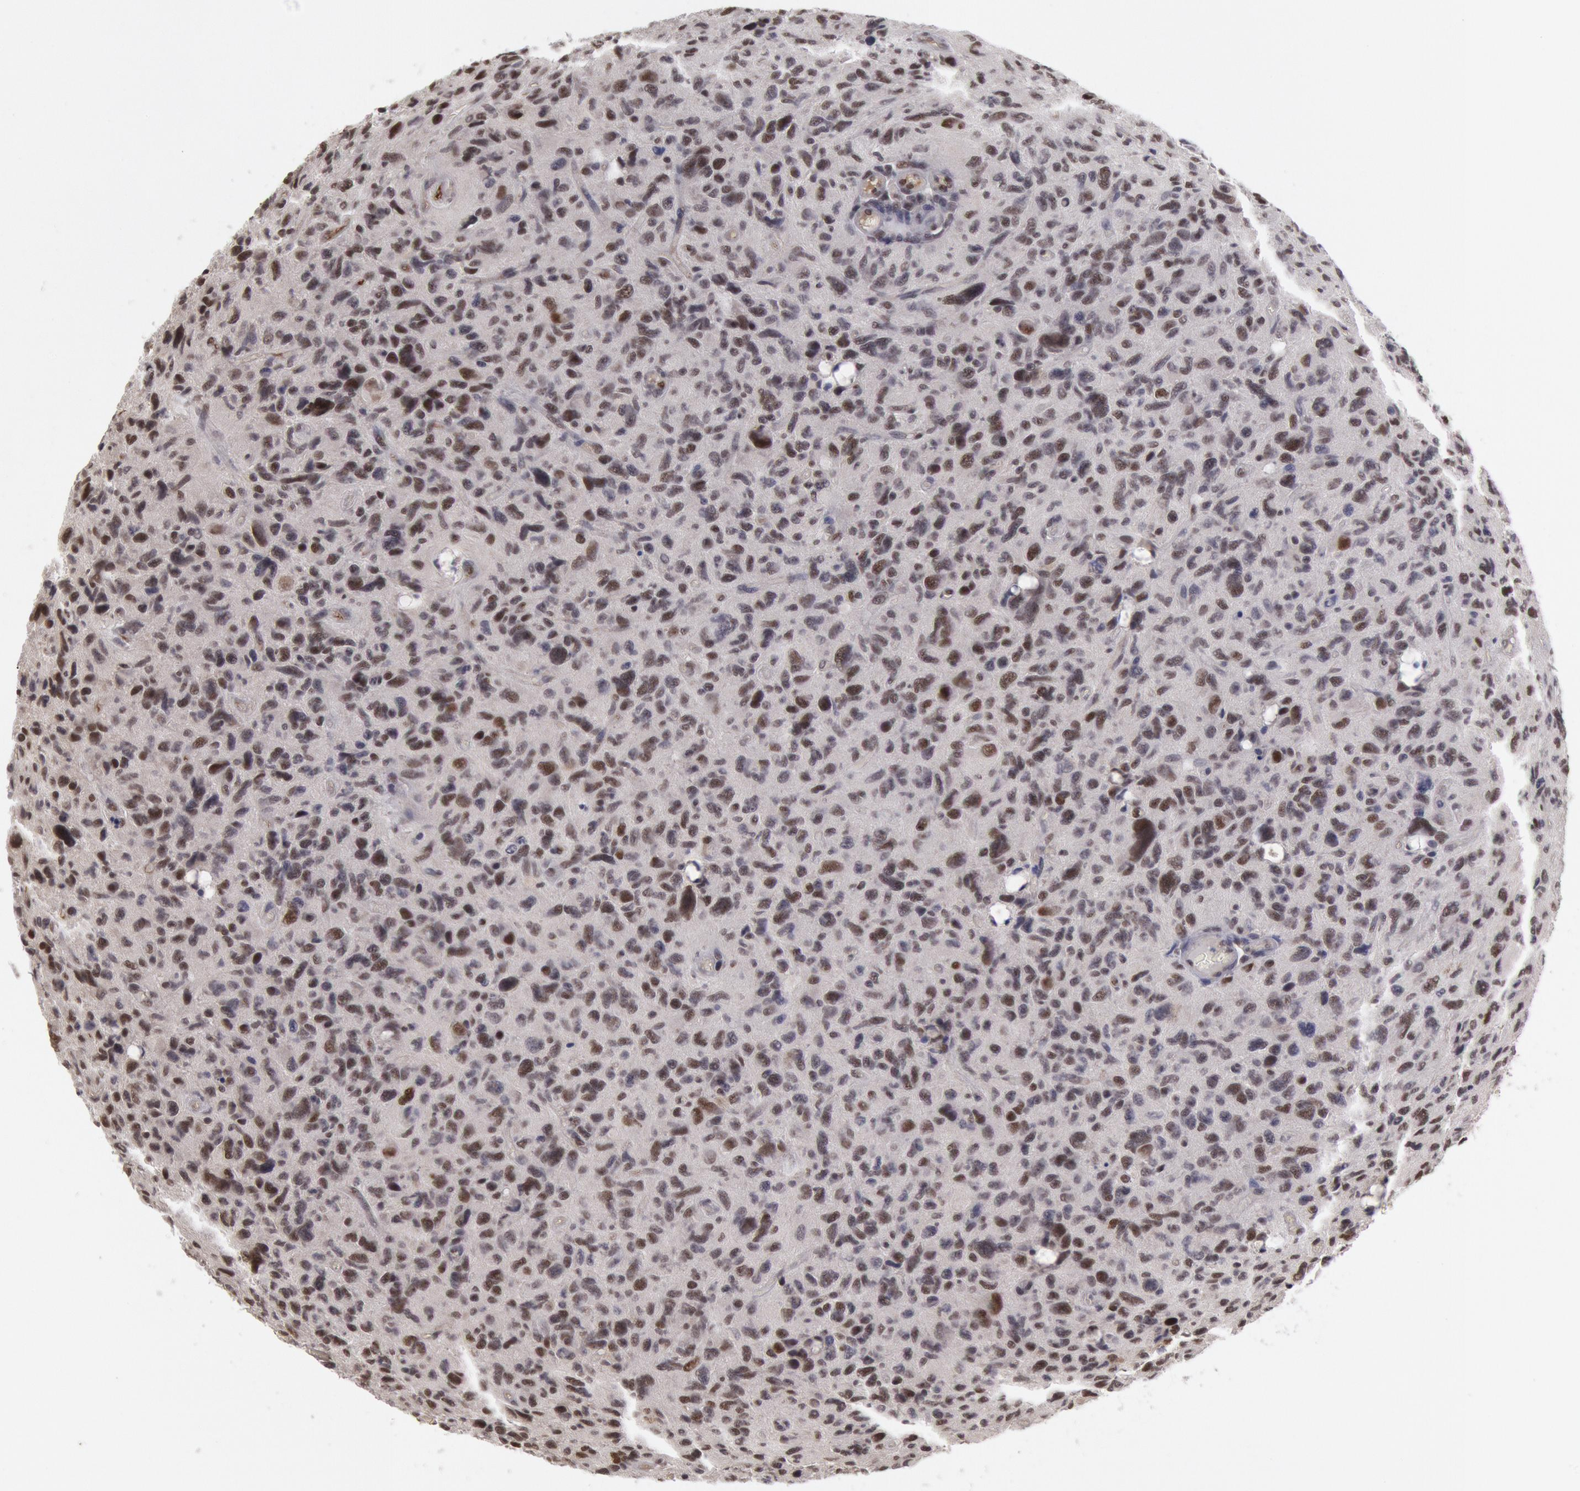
{"staining": {"intensity": "weak", "quantity": "25%-75%", "location": "nuclear"}, "tissue": "glioma", "cell_type": "Tumor cells", "image_type": "cancer", "snomed": [{"axis": "morphology", "description": "Glioma, malignant, High grade"}, {"axis": "topography", "description": "Brain"}], "caption": "Malignant high-grade glioma stained with a brown dye exhibits weak nuclear positive expression in approximately 25%-75% of tumor cells.", "gene": "PPP4R3B", "patient": {"sex": "female", "age": 60}}